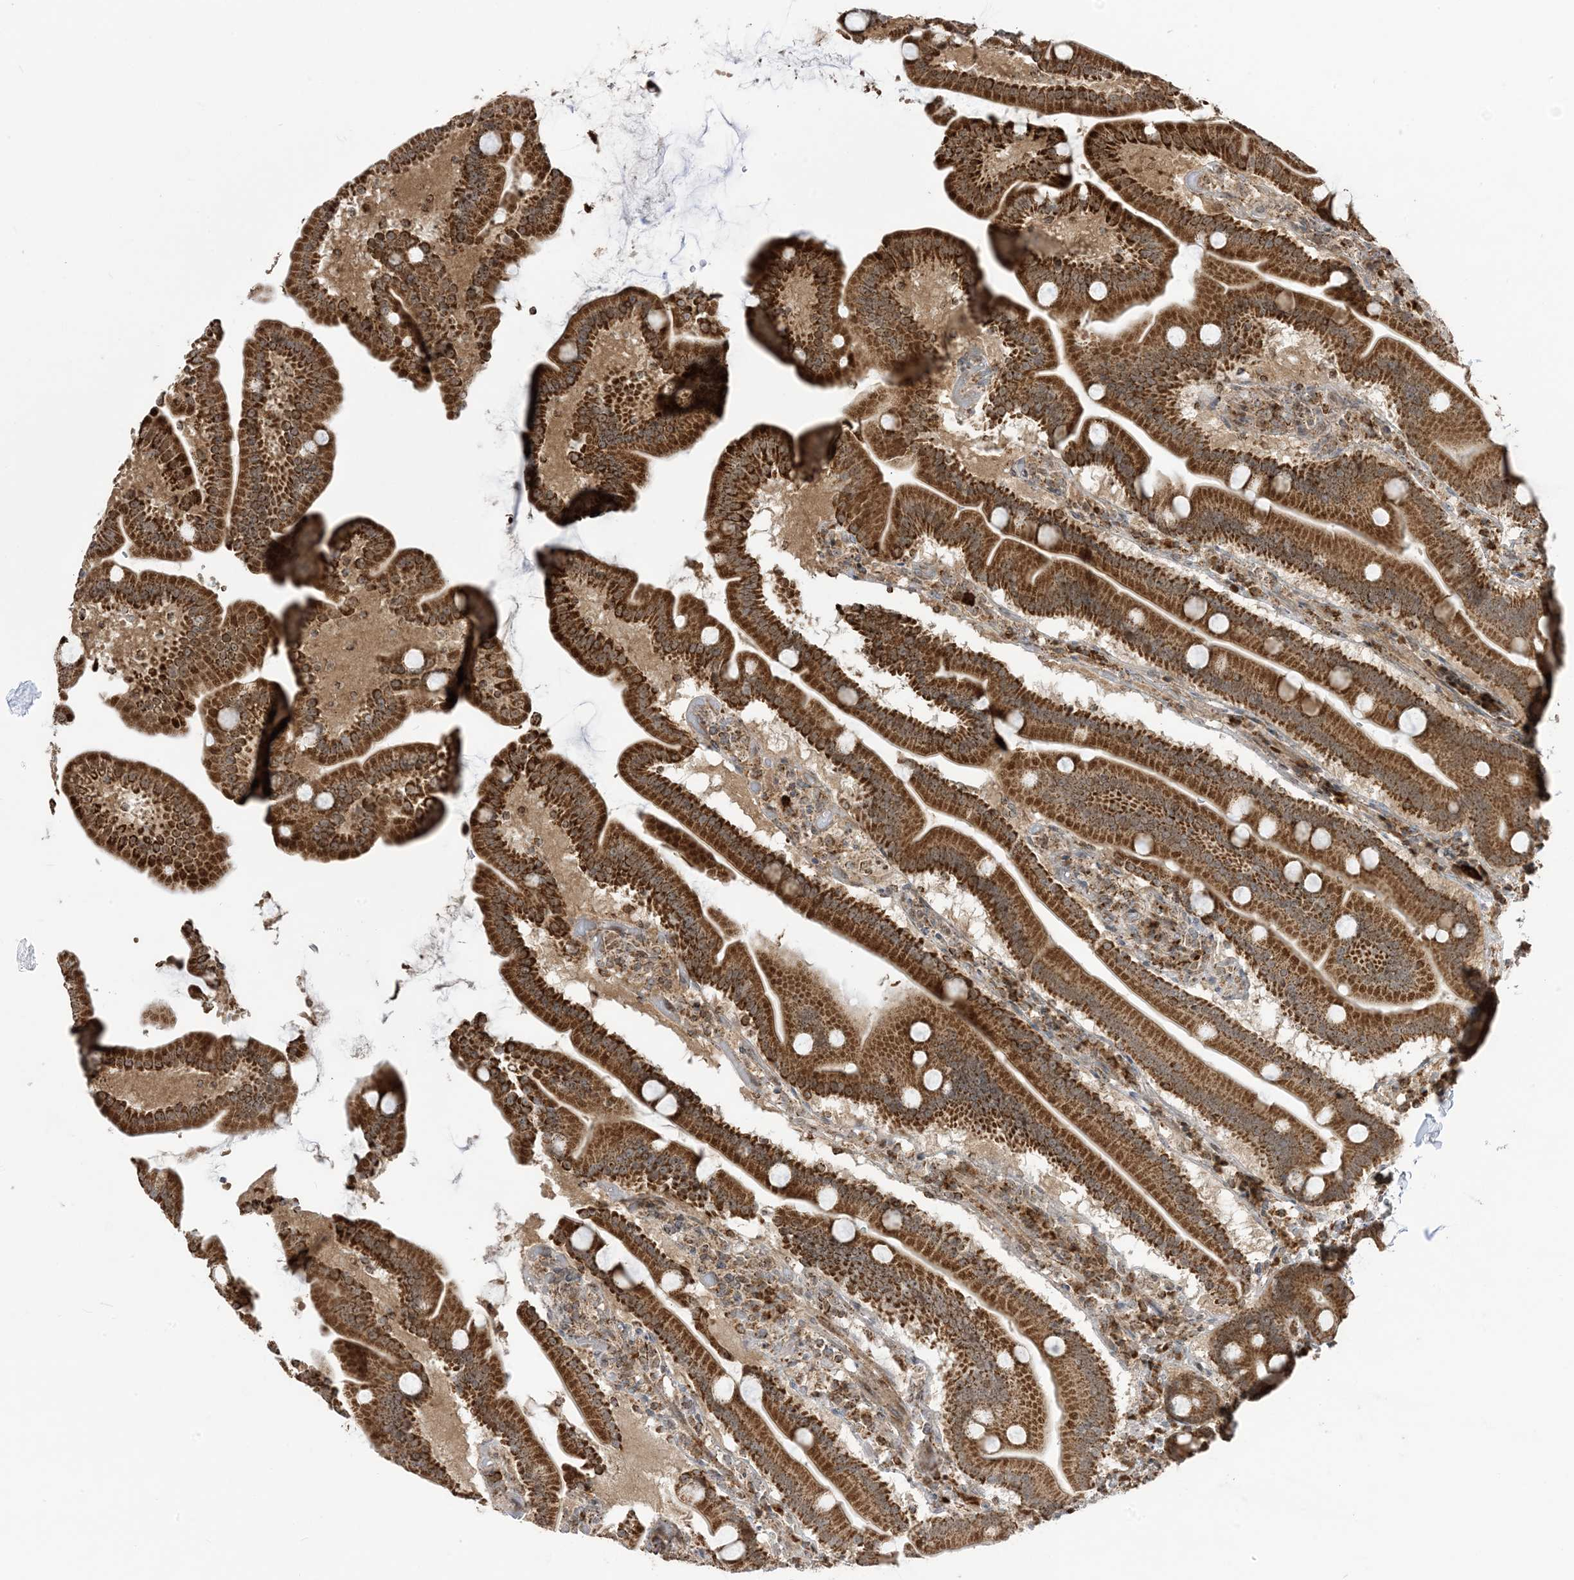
{"staining": {"intensity": "strong", "quantity": ">75%", "location": "cytoplasmic/membranous"}, "tissue": "duodenum", "cell_type": "Glandular cells", "image_type": "normal", "snomed": [{"axis": "morphology", "description": "Normal tissue, NOS"}, {"axis": "topography", "description": "Duodenum"}], "caption": "Immunohistochemistry (DAB (3,3'-diaminobenzidine)) staining of benign duodenum demonstrates strong cytoplasmic/membranous protein expression in approximately >75% of glandular cells. The protein of interest is shown in brown color, while the nuclei are stained blue.", "gene": "MAPKBP1", "patient": {"sex": "male", "age": 55}}